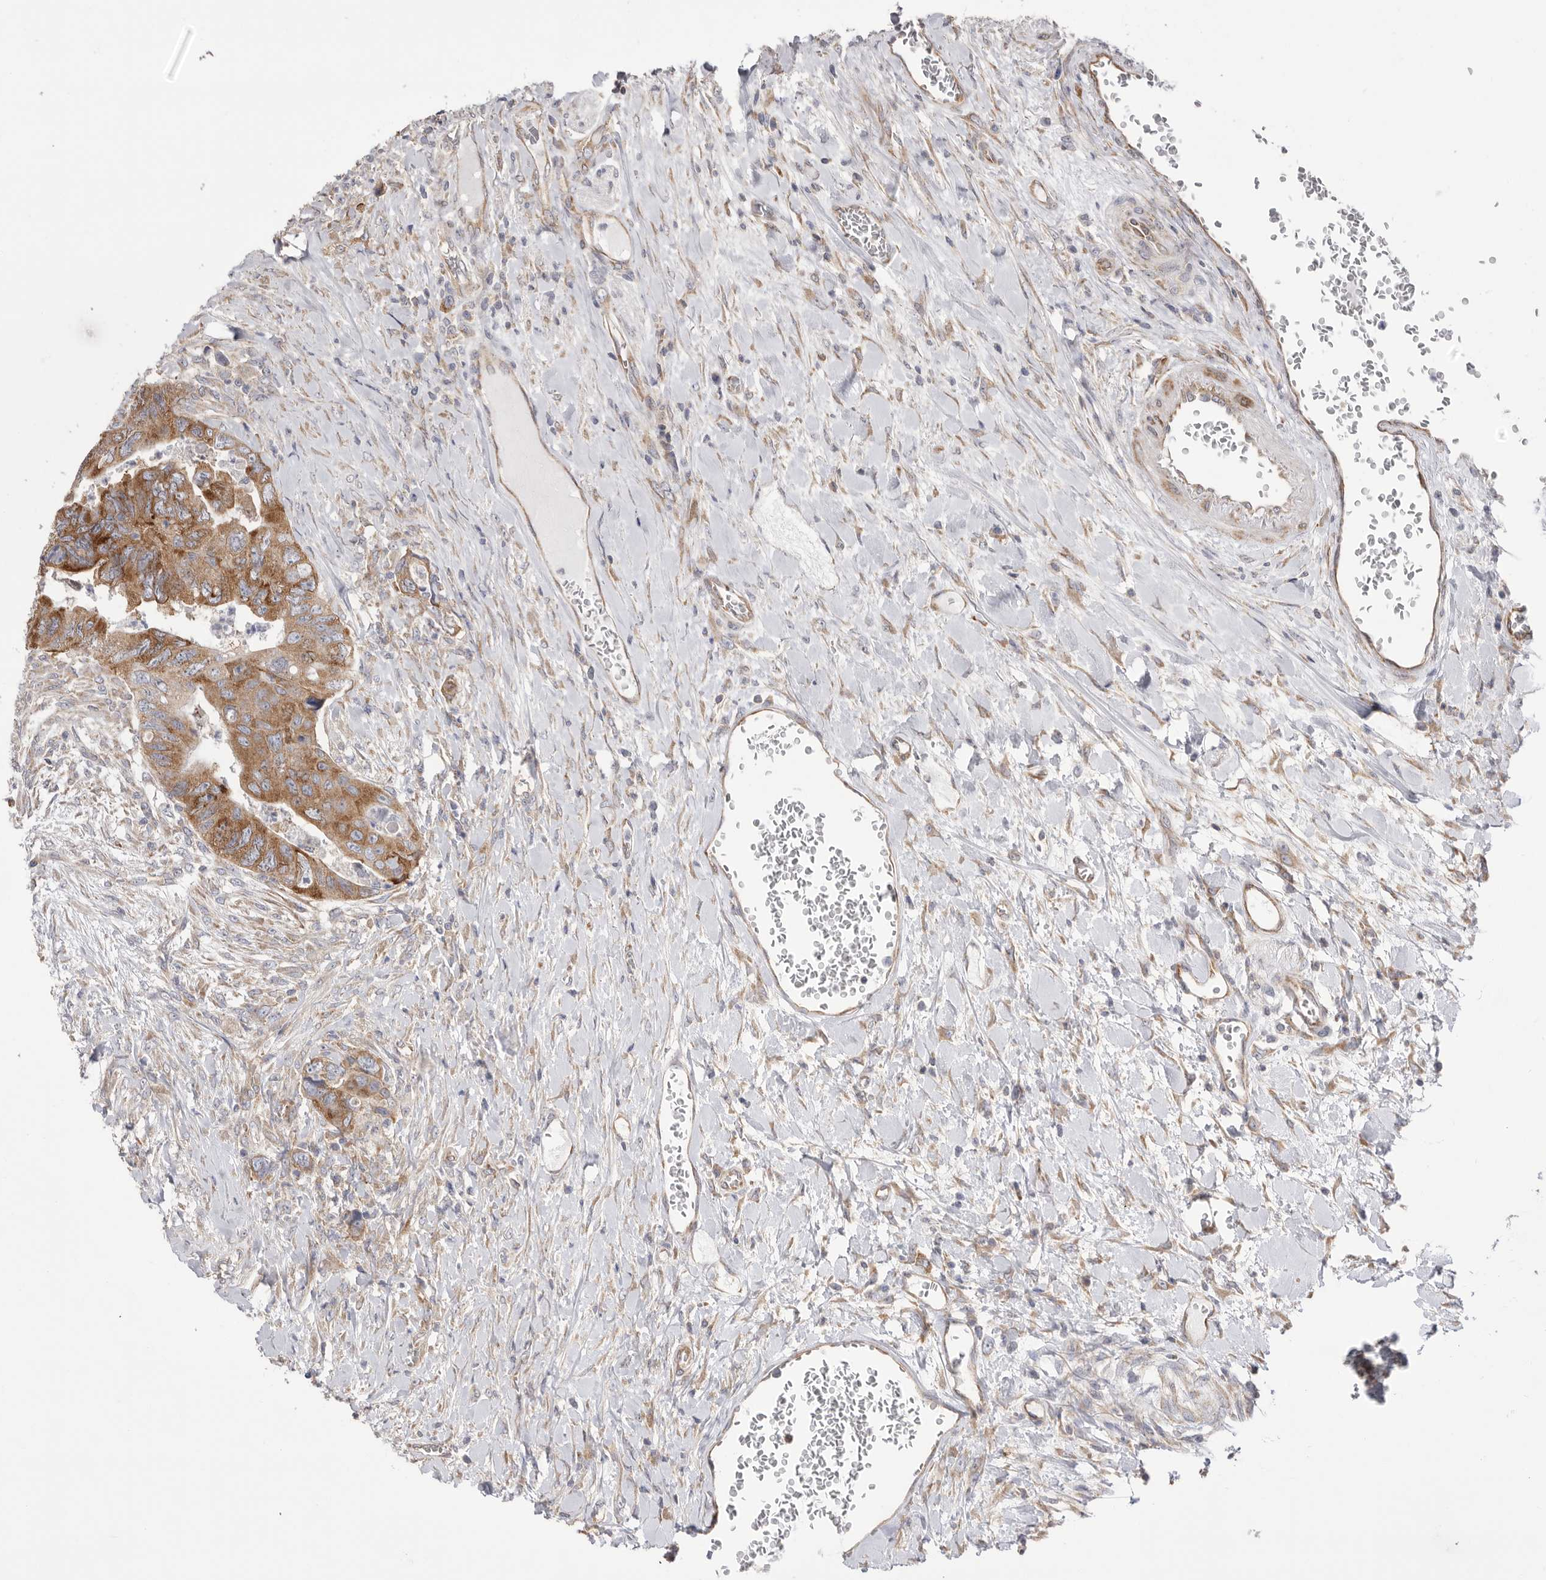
{"staining": {"intensity": "moderate", "quantity": ">75%", "location": "cytoplasmic/membranous"}, "tissue": "colorectal cancer", "cell_type": "Tumor cells", "image_type": "cancer", "snomed": [{"axis": "morphology", "description": "Adenocarcinoma, NOS"}, {"axis": "topography", "description": "Rectum"}], "caption": "Colorectal cancer (adenocarcinoma) stained for a protein demonstrates moderate cytoplasmic/membranous positivity in tumor cells. (DAB IHC, brown staining for protein, blue staining for nuclei).", "gene": "SERBP1", "patient": {"sex": "male", "age": 63}}